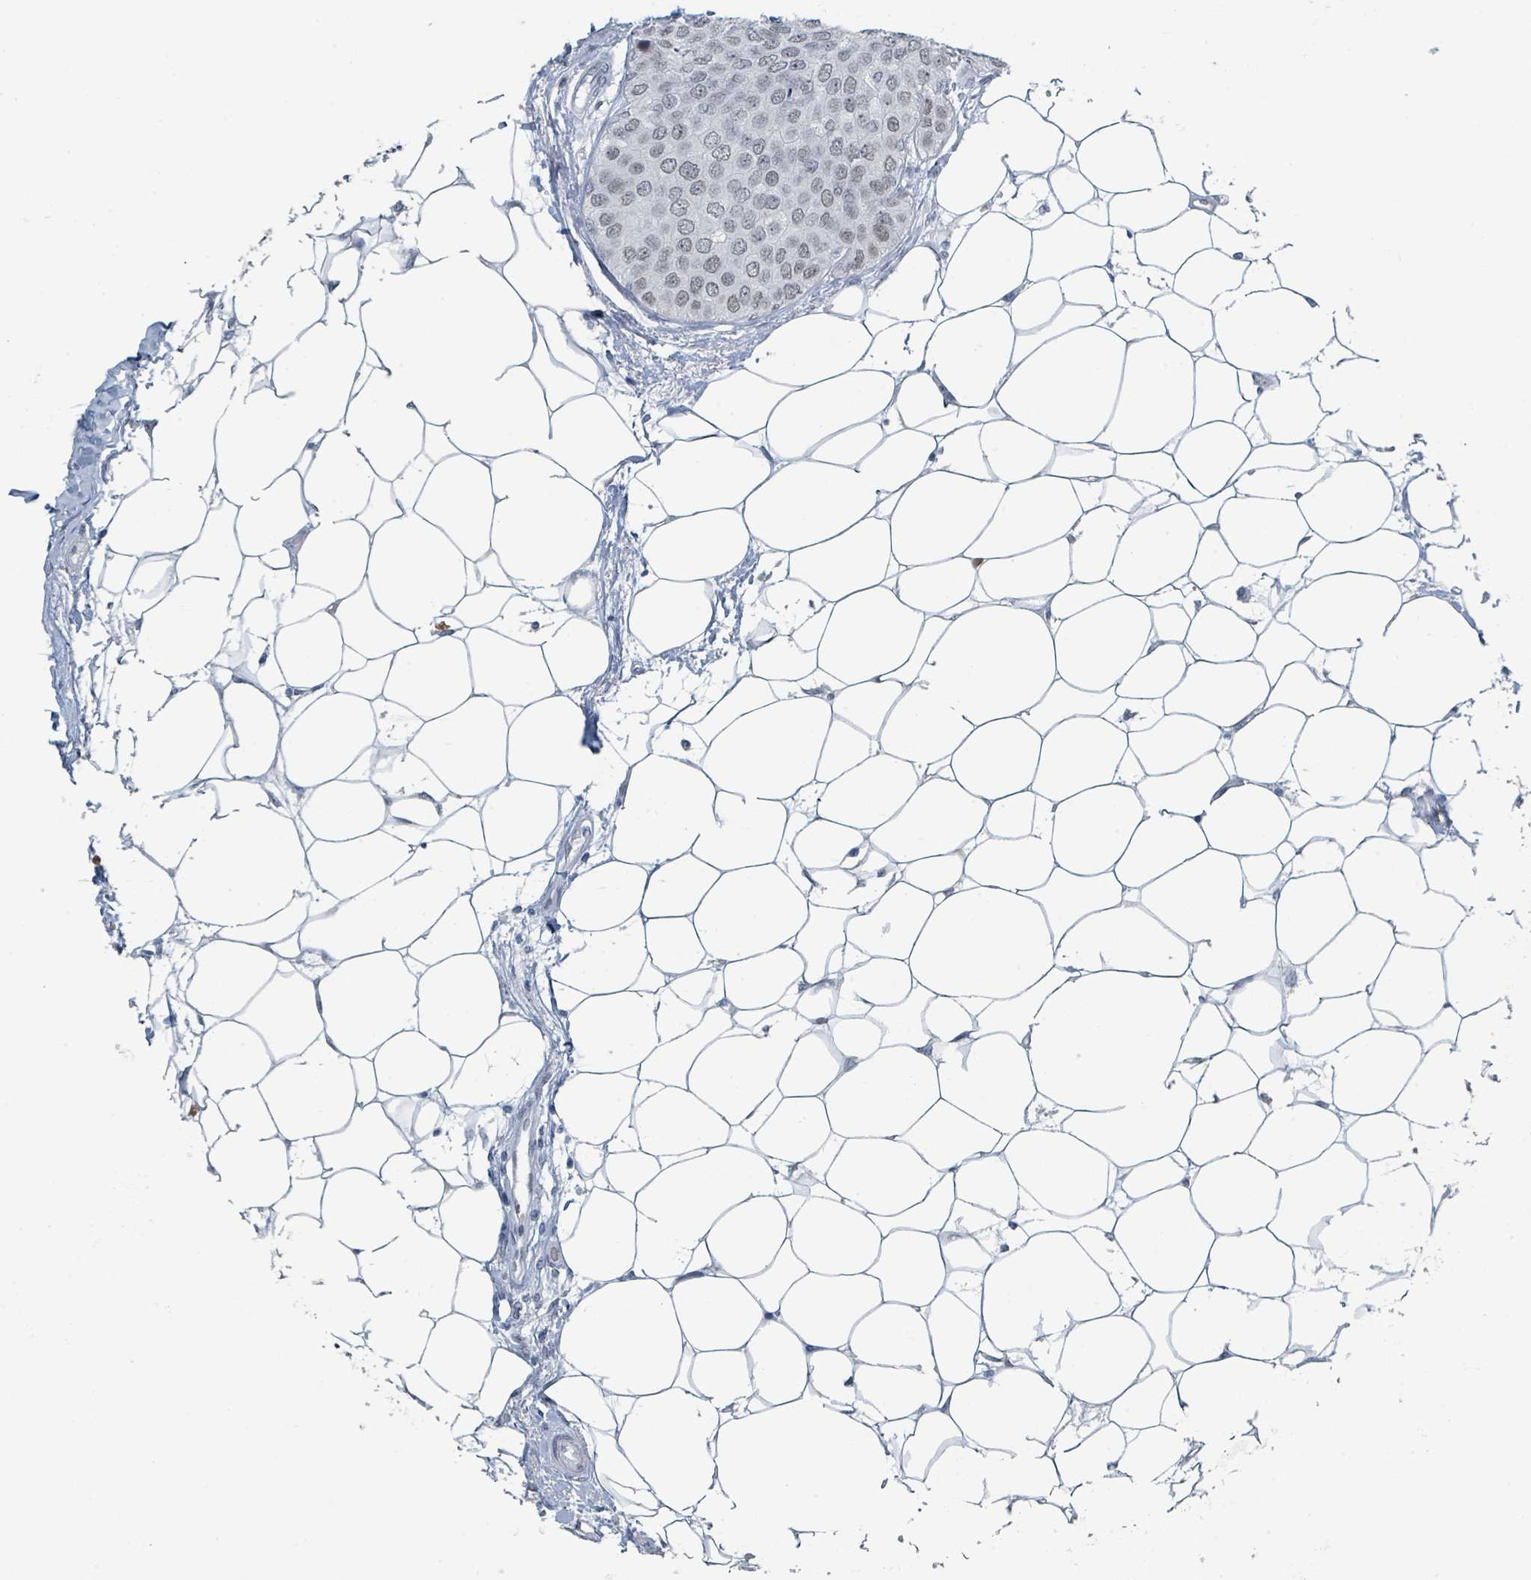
{"staining": {"intensity": "weak", "quantity": "<25%", "location": "nuclear"}, "tissue": "breast cancer", "cell_type": "Tumor cells", "image_type": "cancer", "snomed": [{"axis": "morphology", "description": "Duct carcinoma"}, {"axis": "topography", "description": "Breast"}], "caption": "The micrograph displays no staining of tumor cells in breast cancer (invasive ductal carcinoma).", "gene": "EHMT2", "patient": {"sex": "female", "age": 72}}